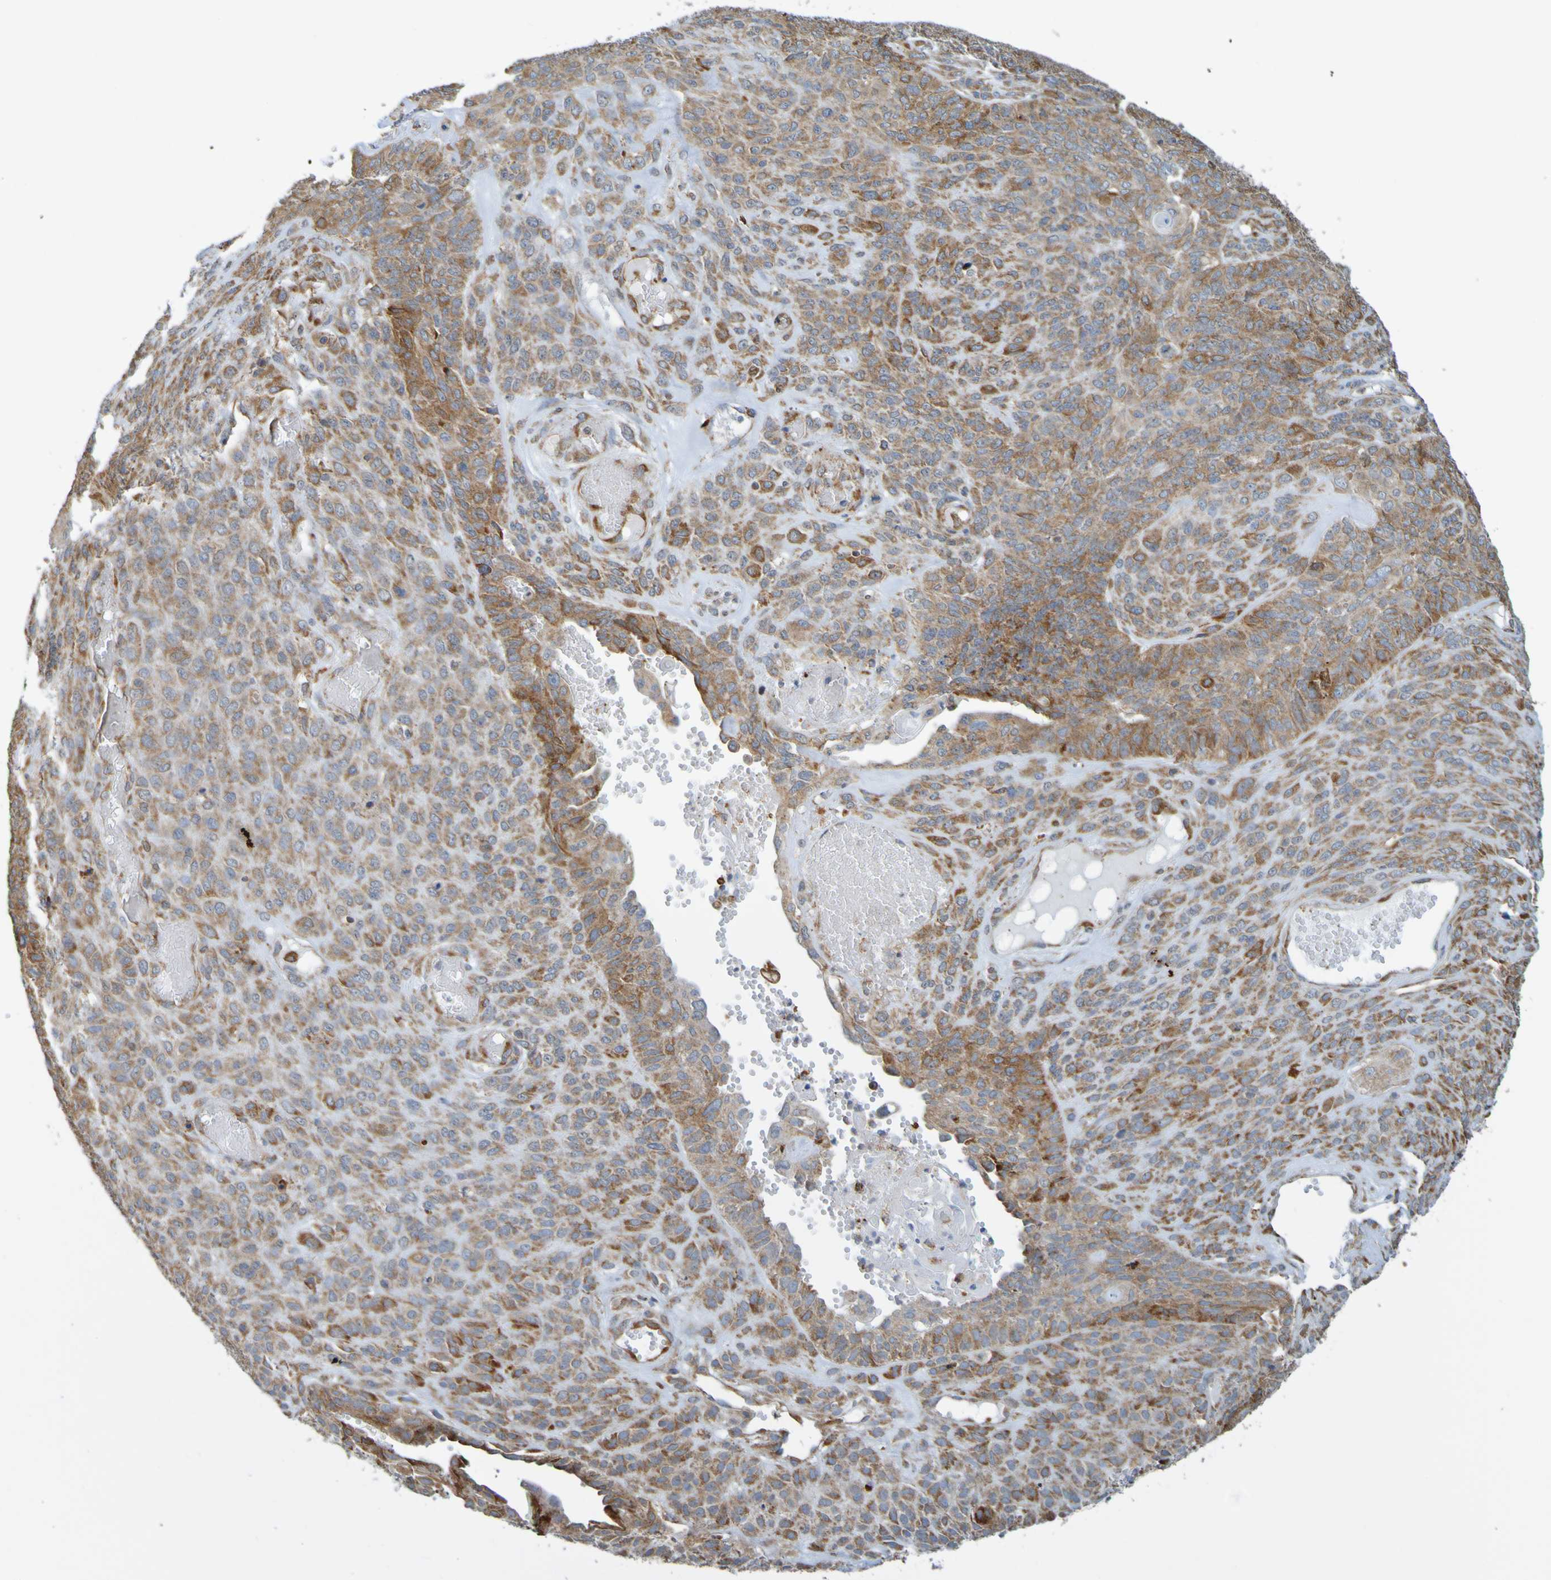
{"staining": {"intensity": "moderate", "quantity": ">75%", "location": "cytoplasmic/membranous"}, "tissue": "endometrial cancer", "cell_type": "Tumor cells", "image_type": "cancer", "snomed": [{"axis": "morphology", "description": "Adenocarcinoma, NOS"}, {"axis": "topography", "description": "Endometrium"}], "caption": "A brown stain labels moderate cytoplasmic/membranous staining of a protein in human endometrial cancer (adenocarcinoma) tumor cells.", "gene": "PDIA3", "patient": {"sex": "female", "age": 32}}